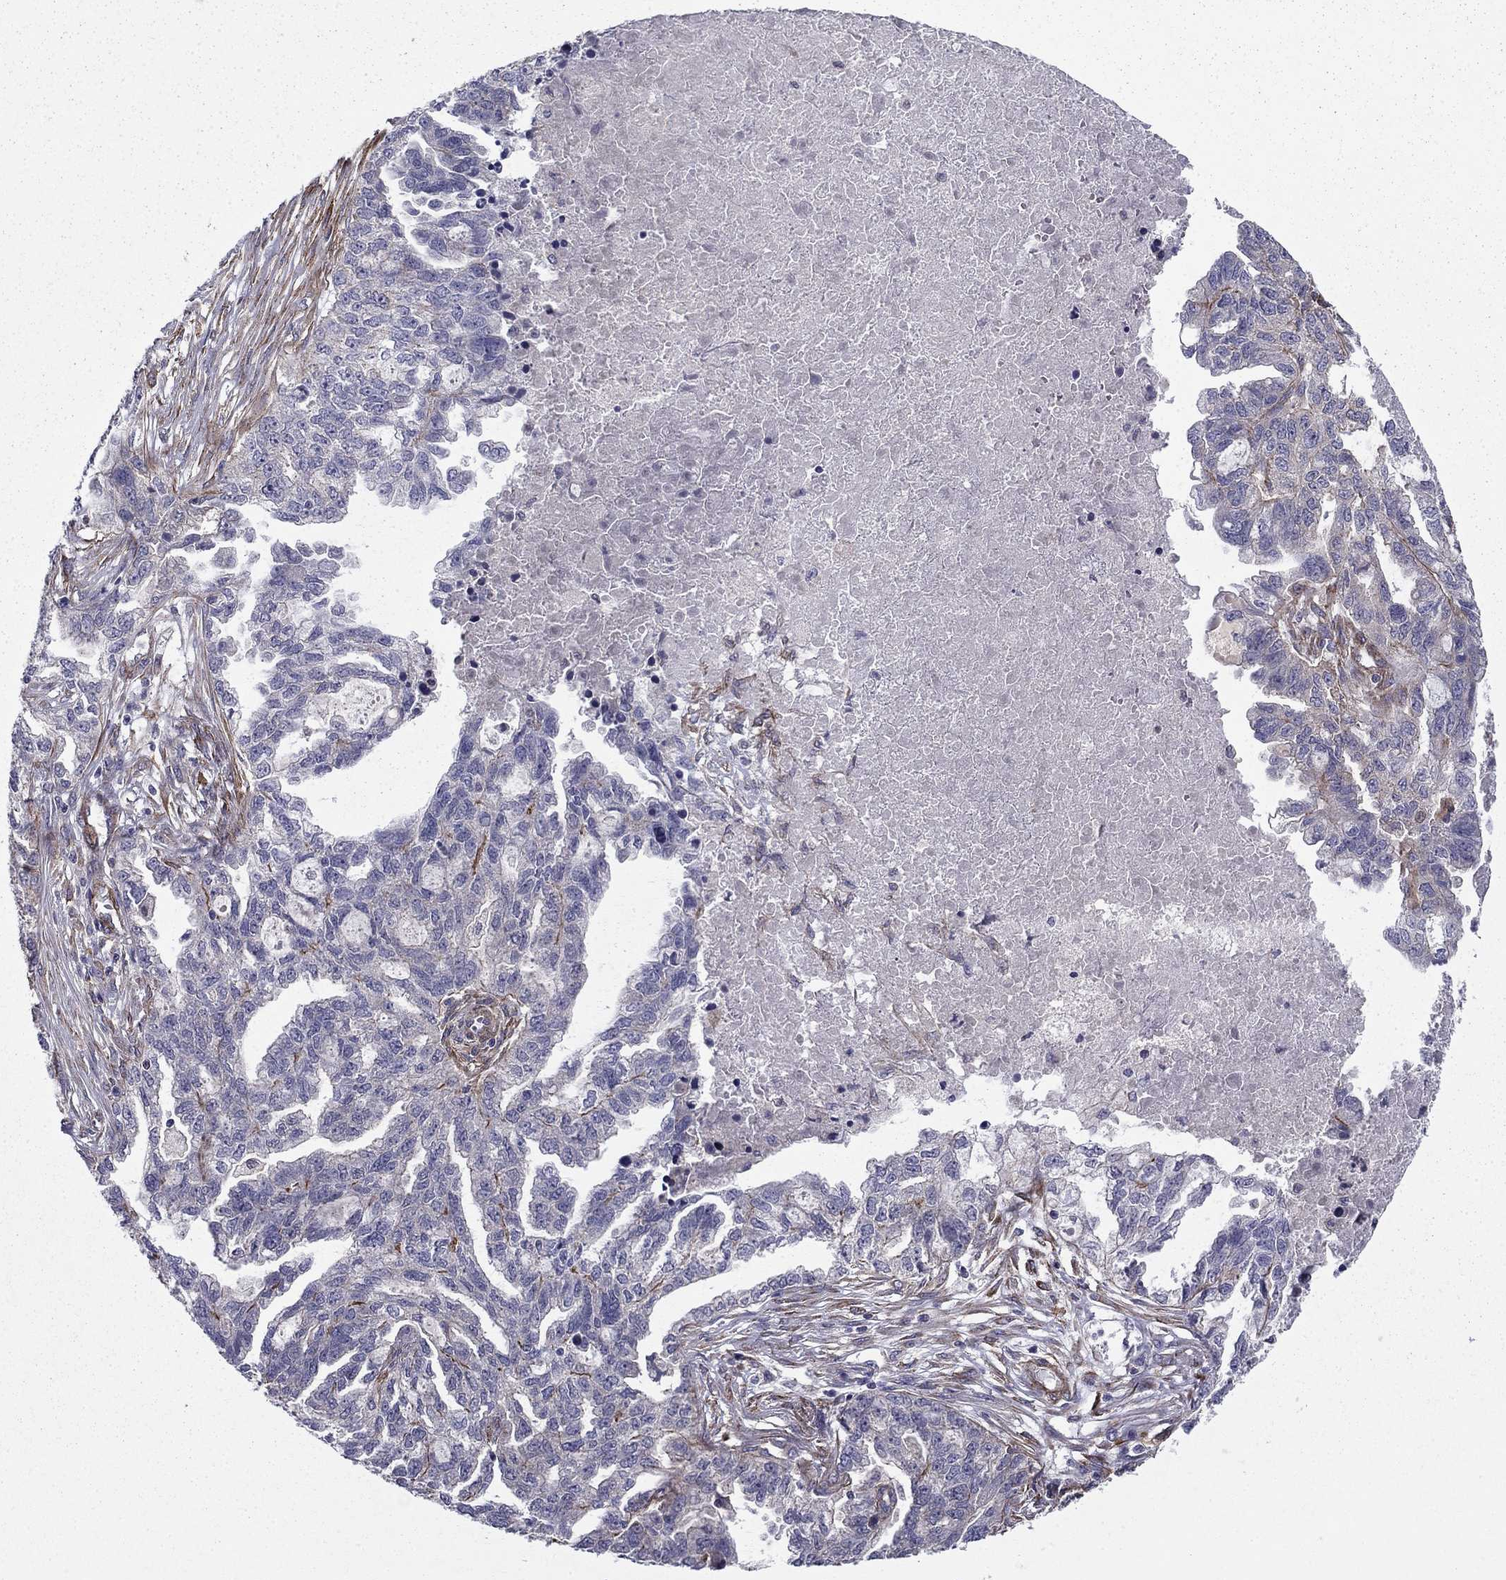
{"staining": {"intensity": "moderate", "quantity": "<25%", "location": "cytoplasmic/membranous"}, "tissue": "ovarian cancer", "cell_type": "Tumor cells", "image_type": "cancer", "snomed": [{"axis": "morphology", "description": "Cystadenocarcinoma, serous, NOS"}, {"axis": "topography", "description": "Ovary"}], "caption": "Protein analysis of ovarian cancer (serous cystadenocarcinoma) tissue reveals moderate cytoplasmic/membranous expression in approximately <25% of tumor cells. The protein is stained brown, and the nuclei are stained in blue (DAB (3,3'-diaminobenzidine) IHC with brightfield microscopy, high magnification).", "gene": "SHMT1", "patient": {"sex": "female", "age": 51}}